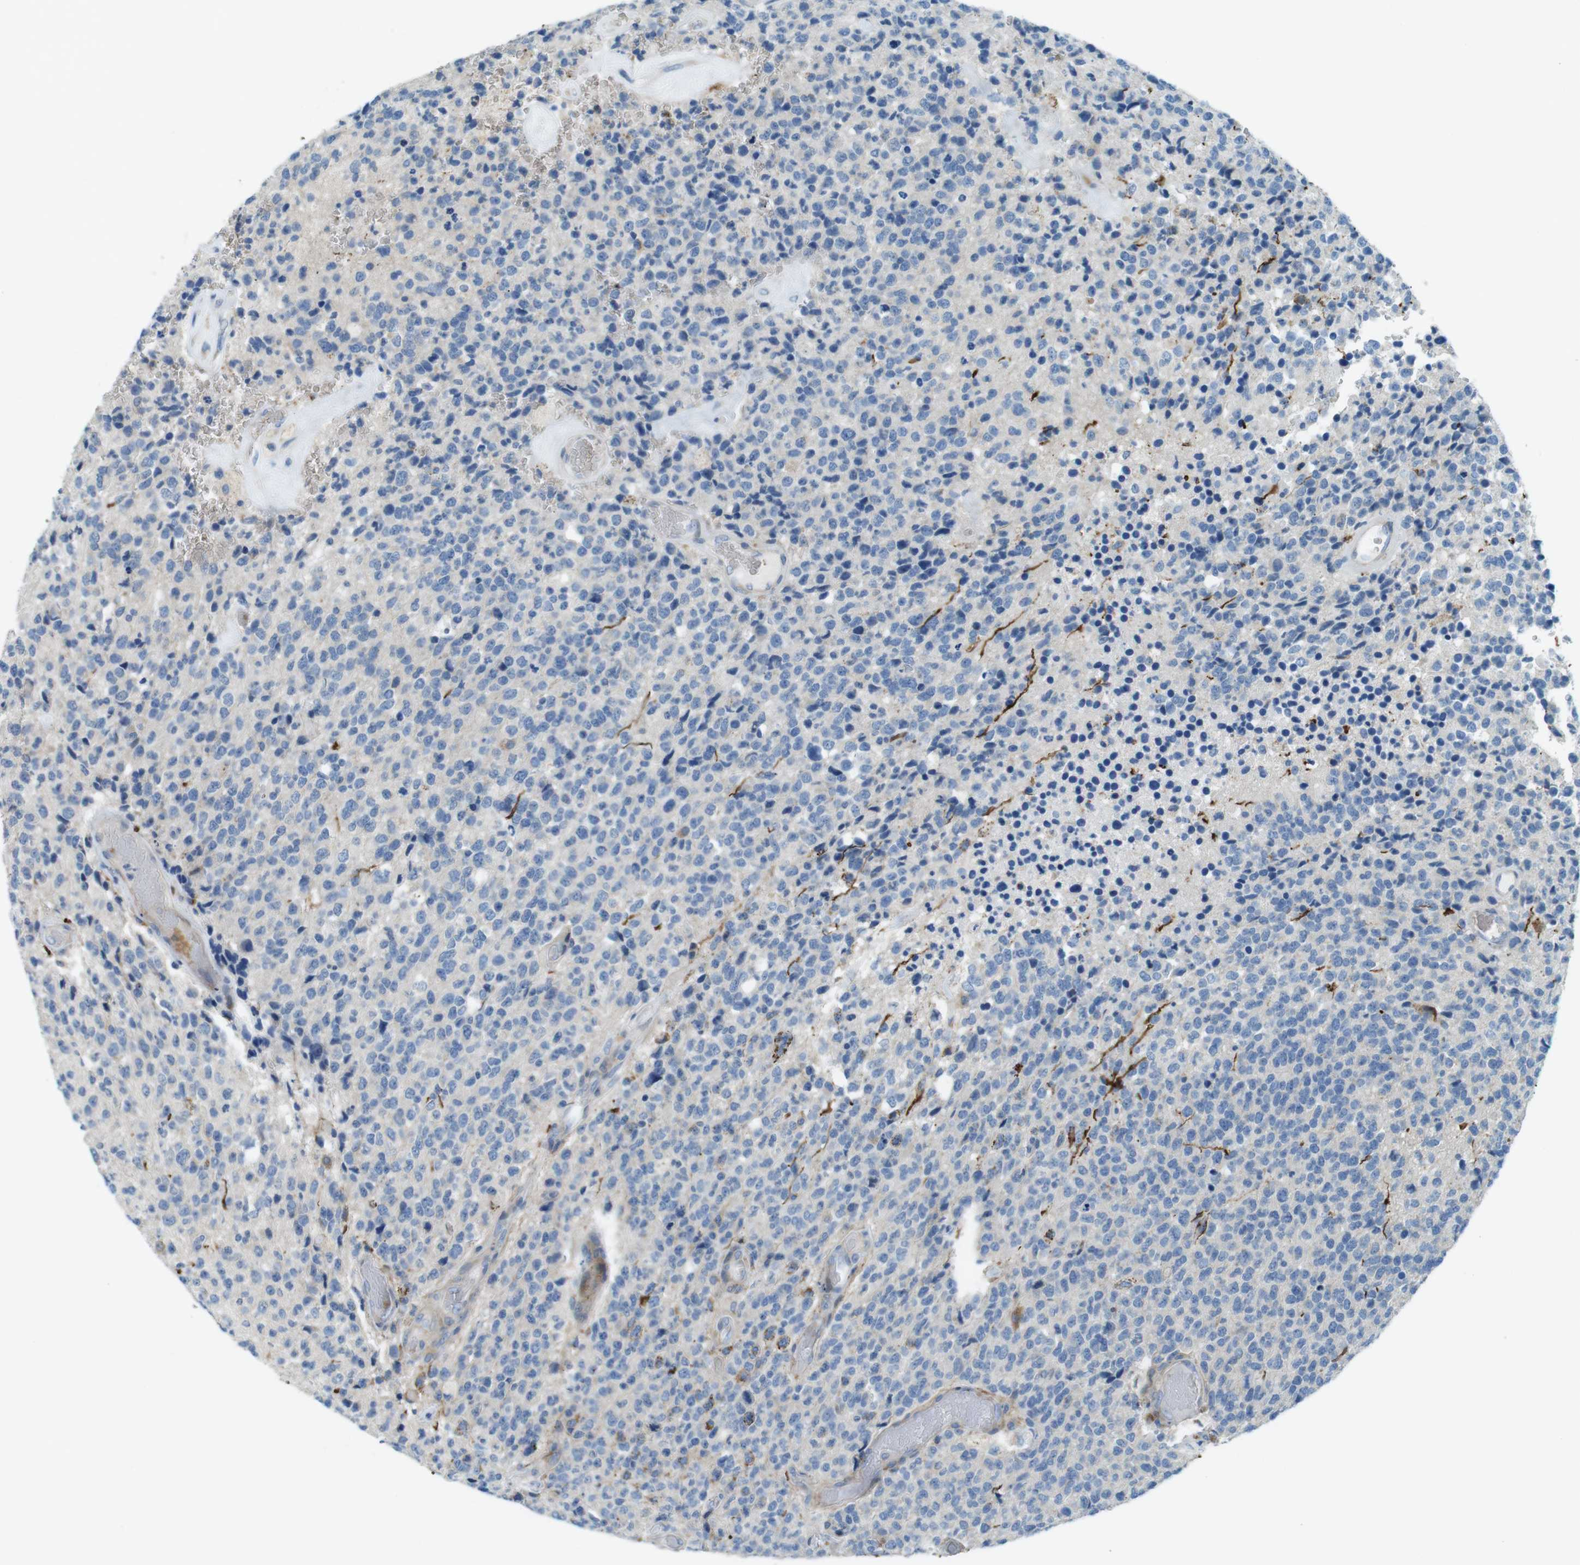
{"staining": {"intensity": "negative", "quantity": "none", "location": "none"}, "tissue": "glioma", "cell_type": "Tumor cells", "image_type": "cancer", "snomed": [{"axis": "morphology", "description": "Glioma, malignant, High grade"}, {"axis": "topography", "description": "pancreas cauda"}], "caption": "Protein analysis of glioma demonstrates no significant expression in tumor cells. Brightfield microscopy of immunohistochemistry stained with DAB (3,3'-diaminobenzidine) (brown) and hematoxylin (blue), captured at high magnification.", "gene": "TYW1", "patient": {"sex": "male", "age": 60}}